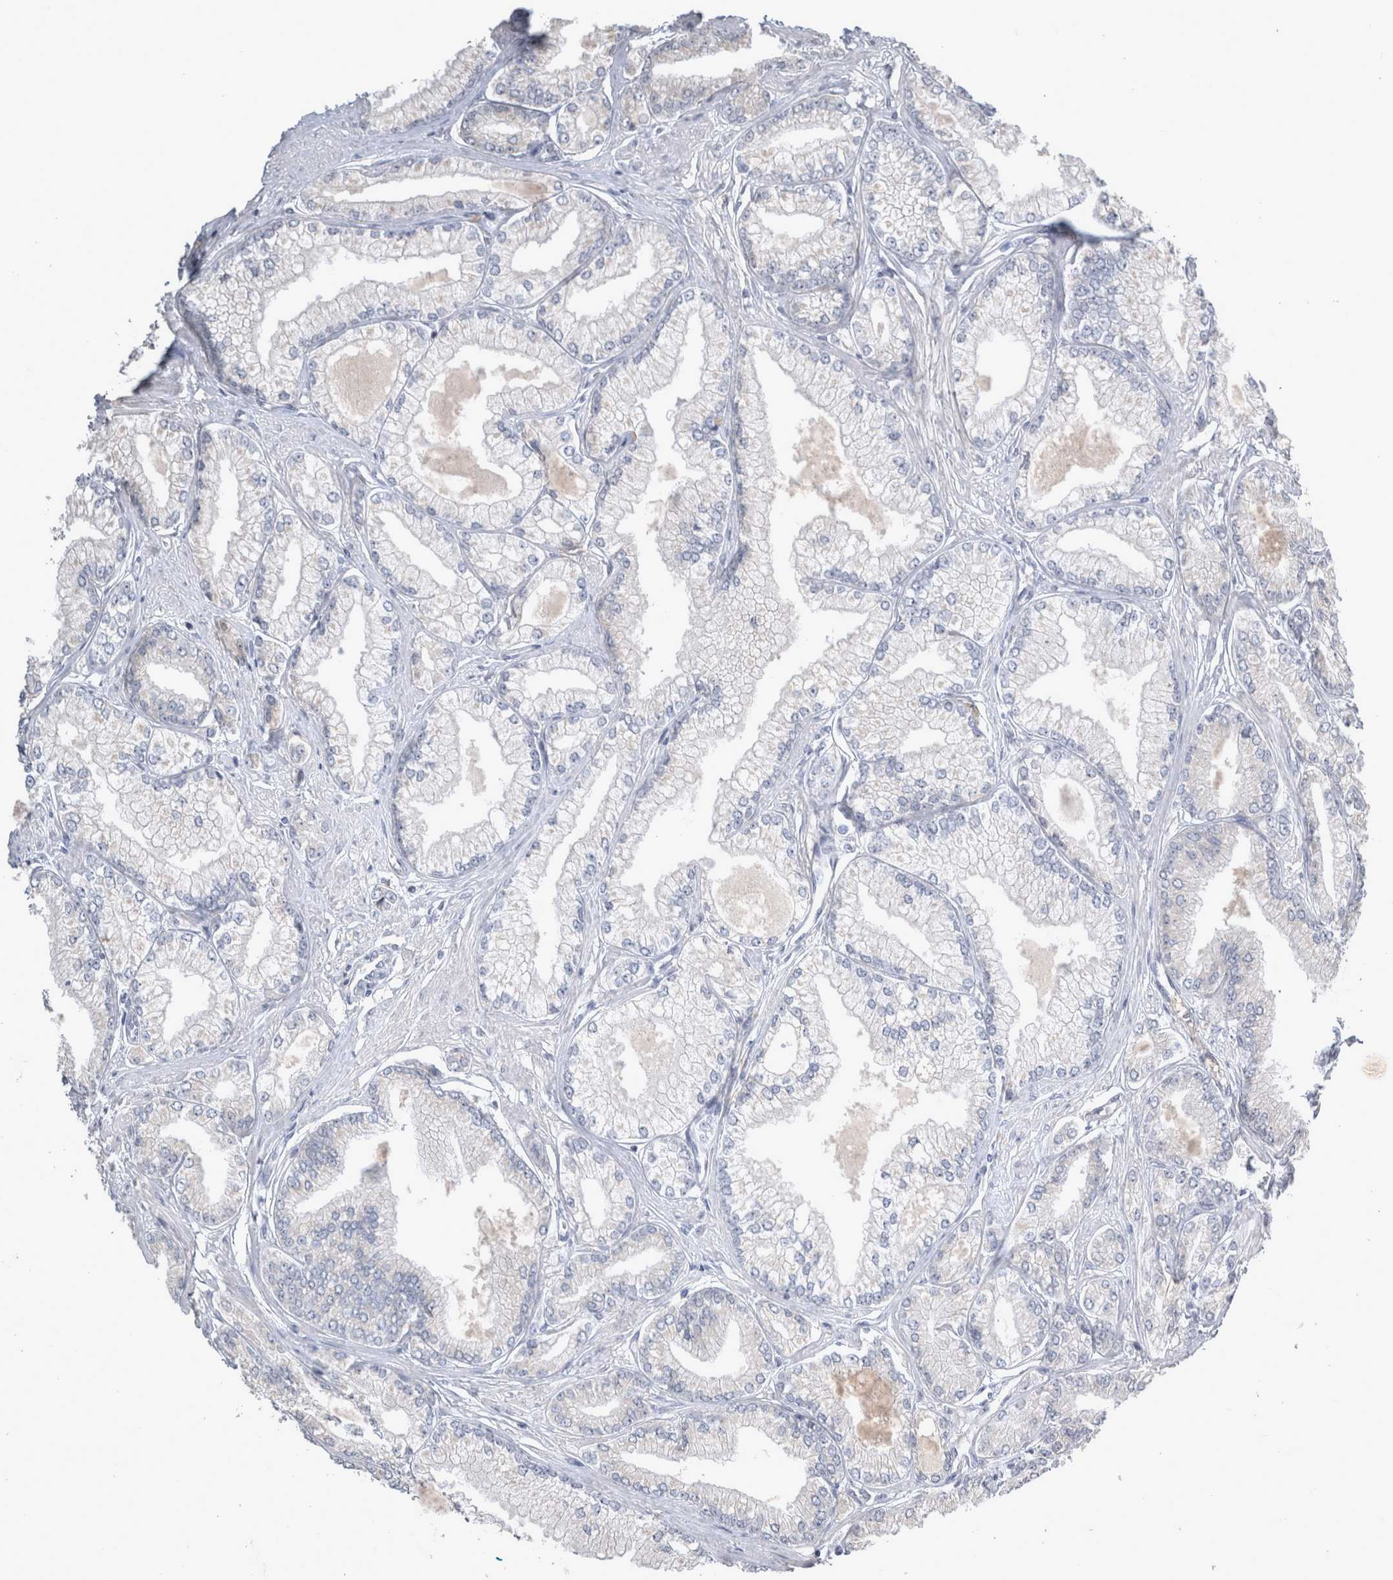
{"staining": {"intensity": "negative", "quantity": "none", "location": "none"}, "tissue": "prostate cancer", "cell_type": "Tumor cells", "image_type": "cancer", "snomed": [{"axis": "morphology", "description": "Adenocarcinoma, Low grade"}, {"axis": "topography", "description": "Prostate"}], "caption": "Immunohistochemistry image of human prostate cancer (low-grade adenocarcinoma) stained for a protein (brown), which displays no expression in tumor cells.", "gene": "SLC22A11", "patient": {"sex": "male", "age": 52}}